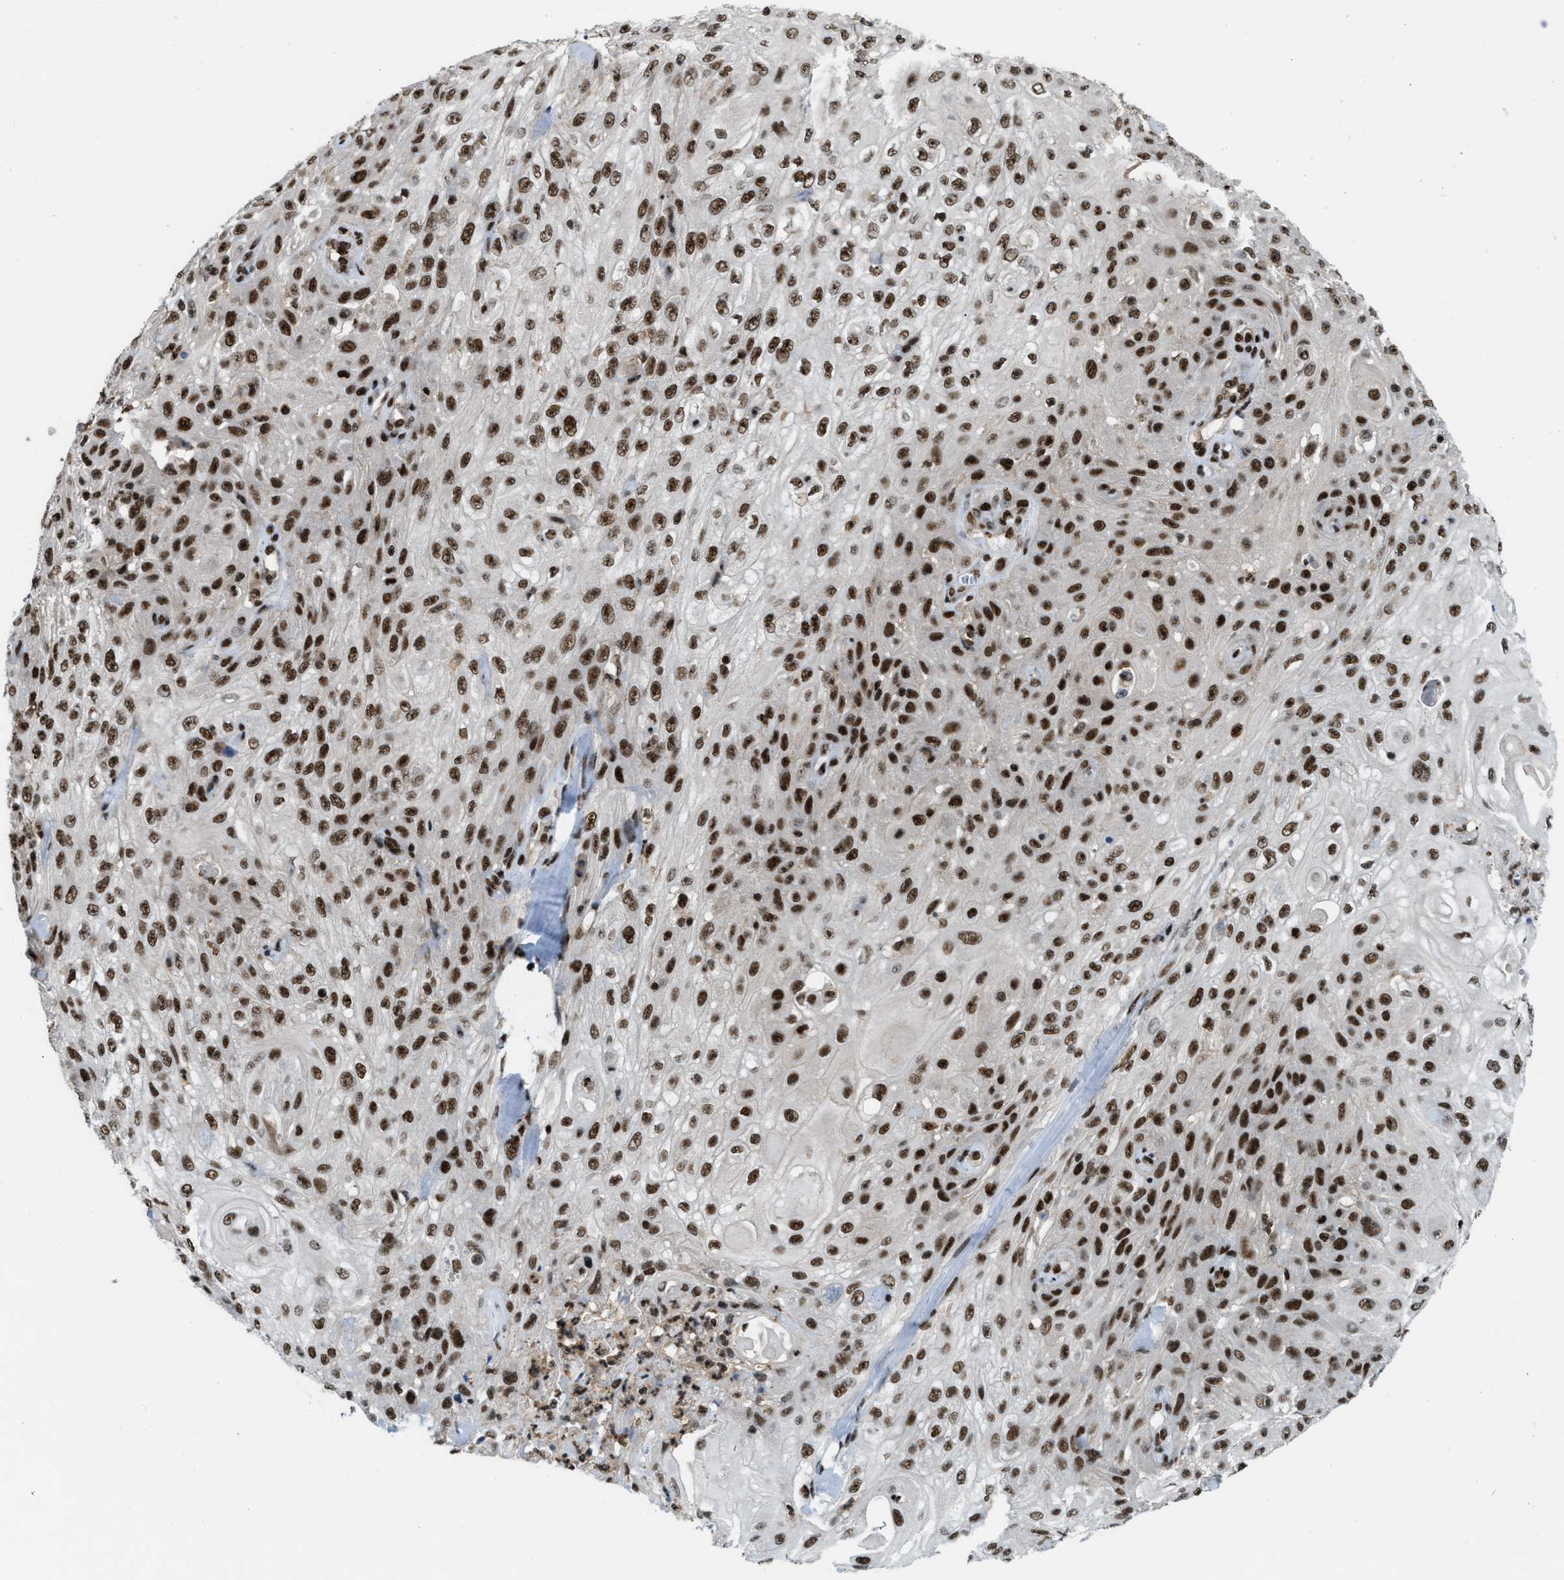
{"staining": {"intensity": "moderate", "quantity": ">75%", "location": "nuclear"}, "tissue": "skin cancer", "cell_type": "Tumor cells", "image_type": "cancer", "snomed": [{"axis": "morphology", "description": "Squamous cell carcinoma, NOS"}, {"axis": "topography", "description": "Skin"}], "caption": "Skin cancer (squamous cell carcinoma) stained with a brown dye shows moderate nuclear positive expression in approximately >75% of tumor cells.", "gene": "NUMA1", "patient": {"sex": "male", "age": 75}}